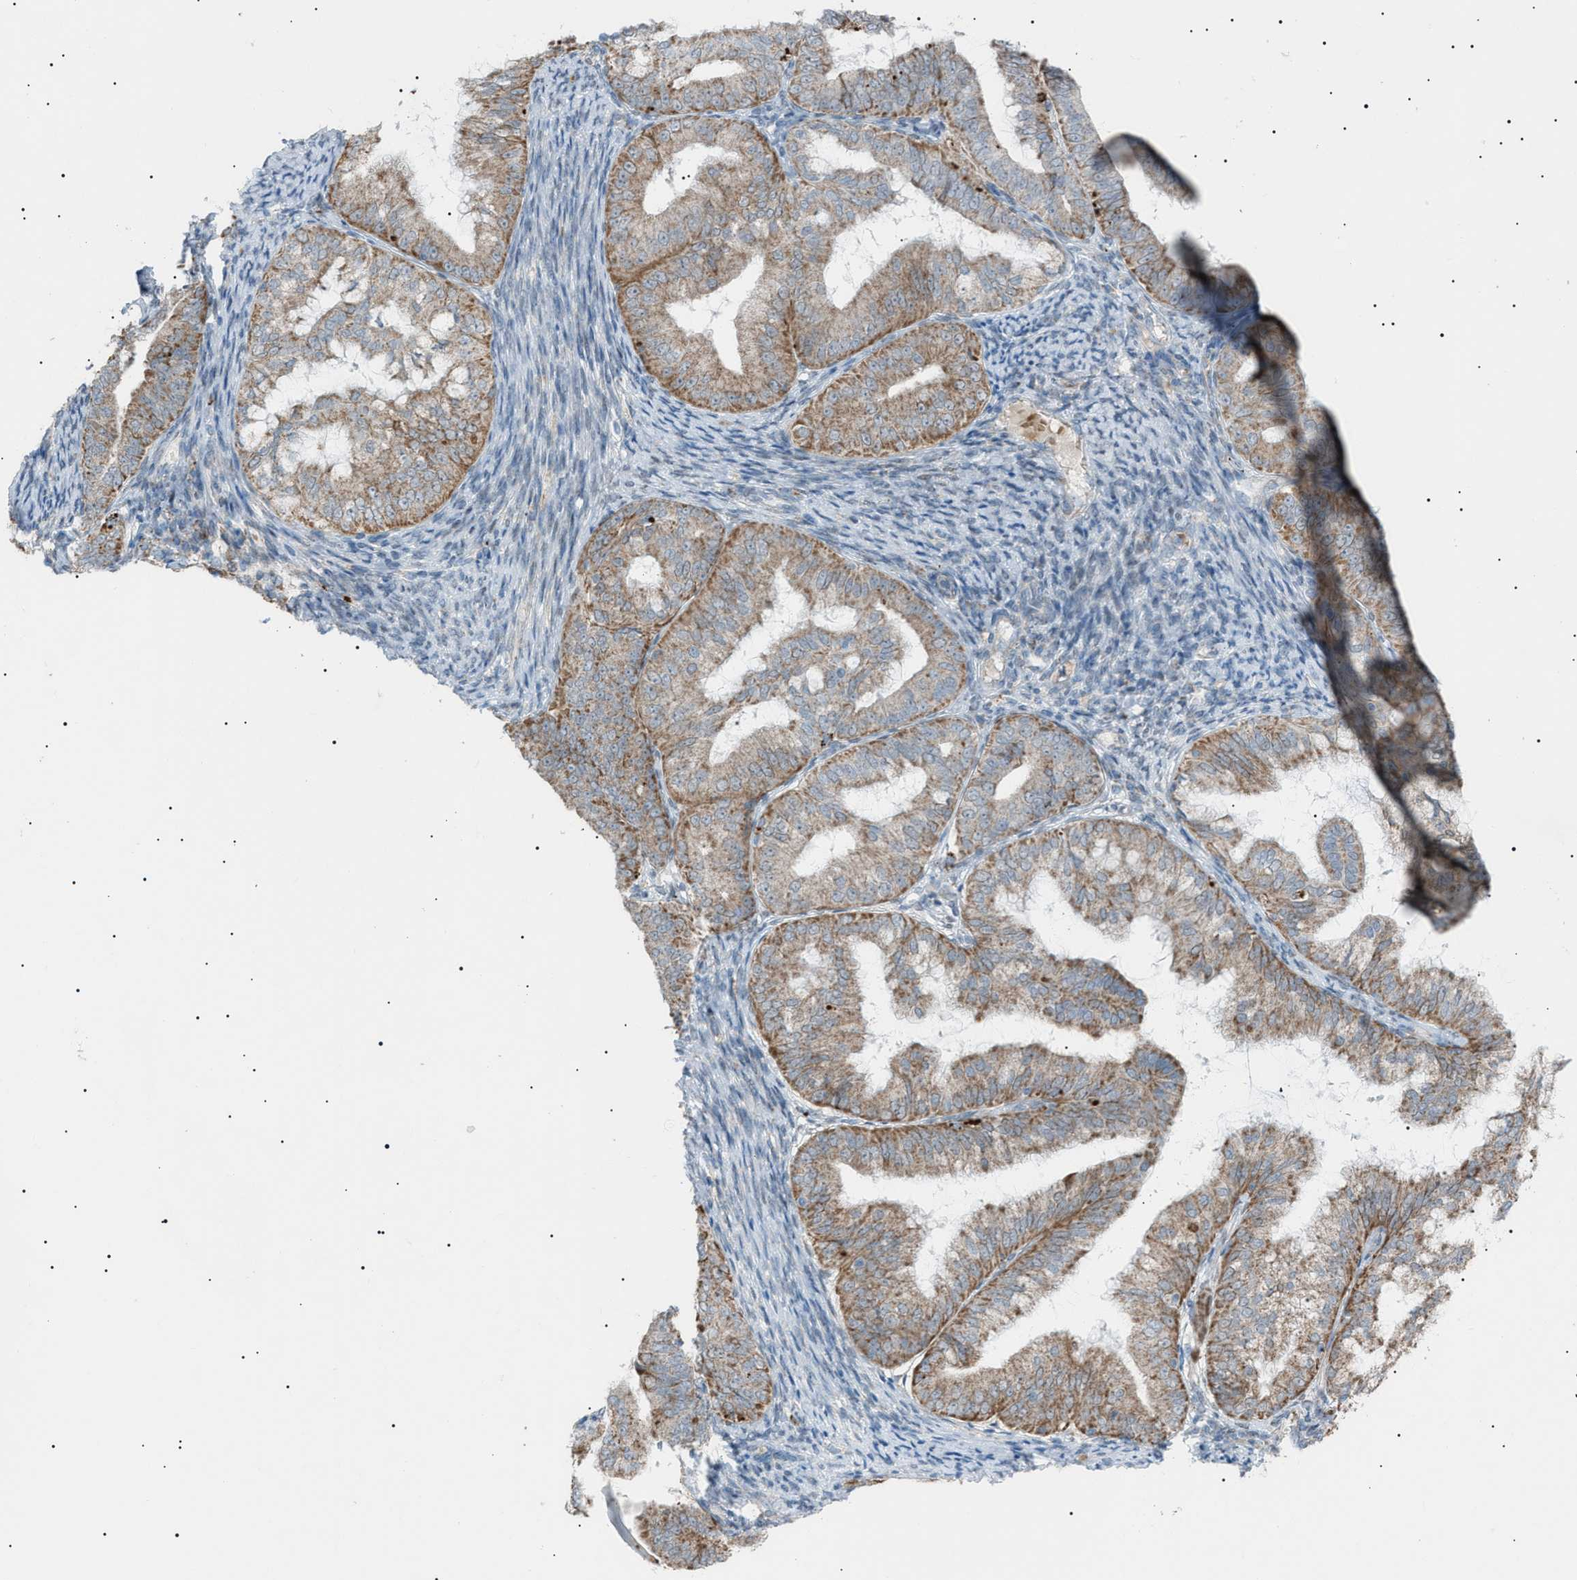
{"staining": {"intensity": "moderate", "quantity": ">75%", "location": "cytoplasmic/membranous"}, "tissue": "endometrial cancer", "cell_type": "Tumor cells", "image_type": "cancer", "snomed": [{"axis": "morphology", "description": "Adenocarcinoma, NOS"}, {"axis": "topography", "description": "Endometrium"}], "caption": "Human endometrial cancer (adenocarcinoma) stained with a brown dye demonstrates moderate cytoplasmic/membranous positive expression in approximately >75% of tumor cells.", "gene": "ZNF516", "patient": {"sex": "female", "age": 63}}